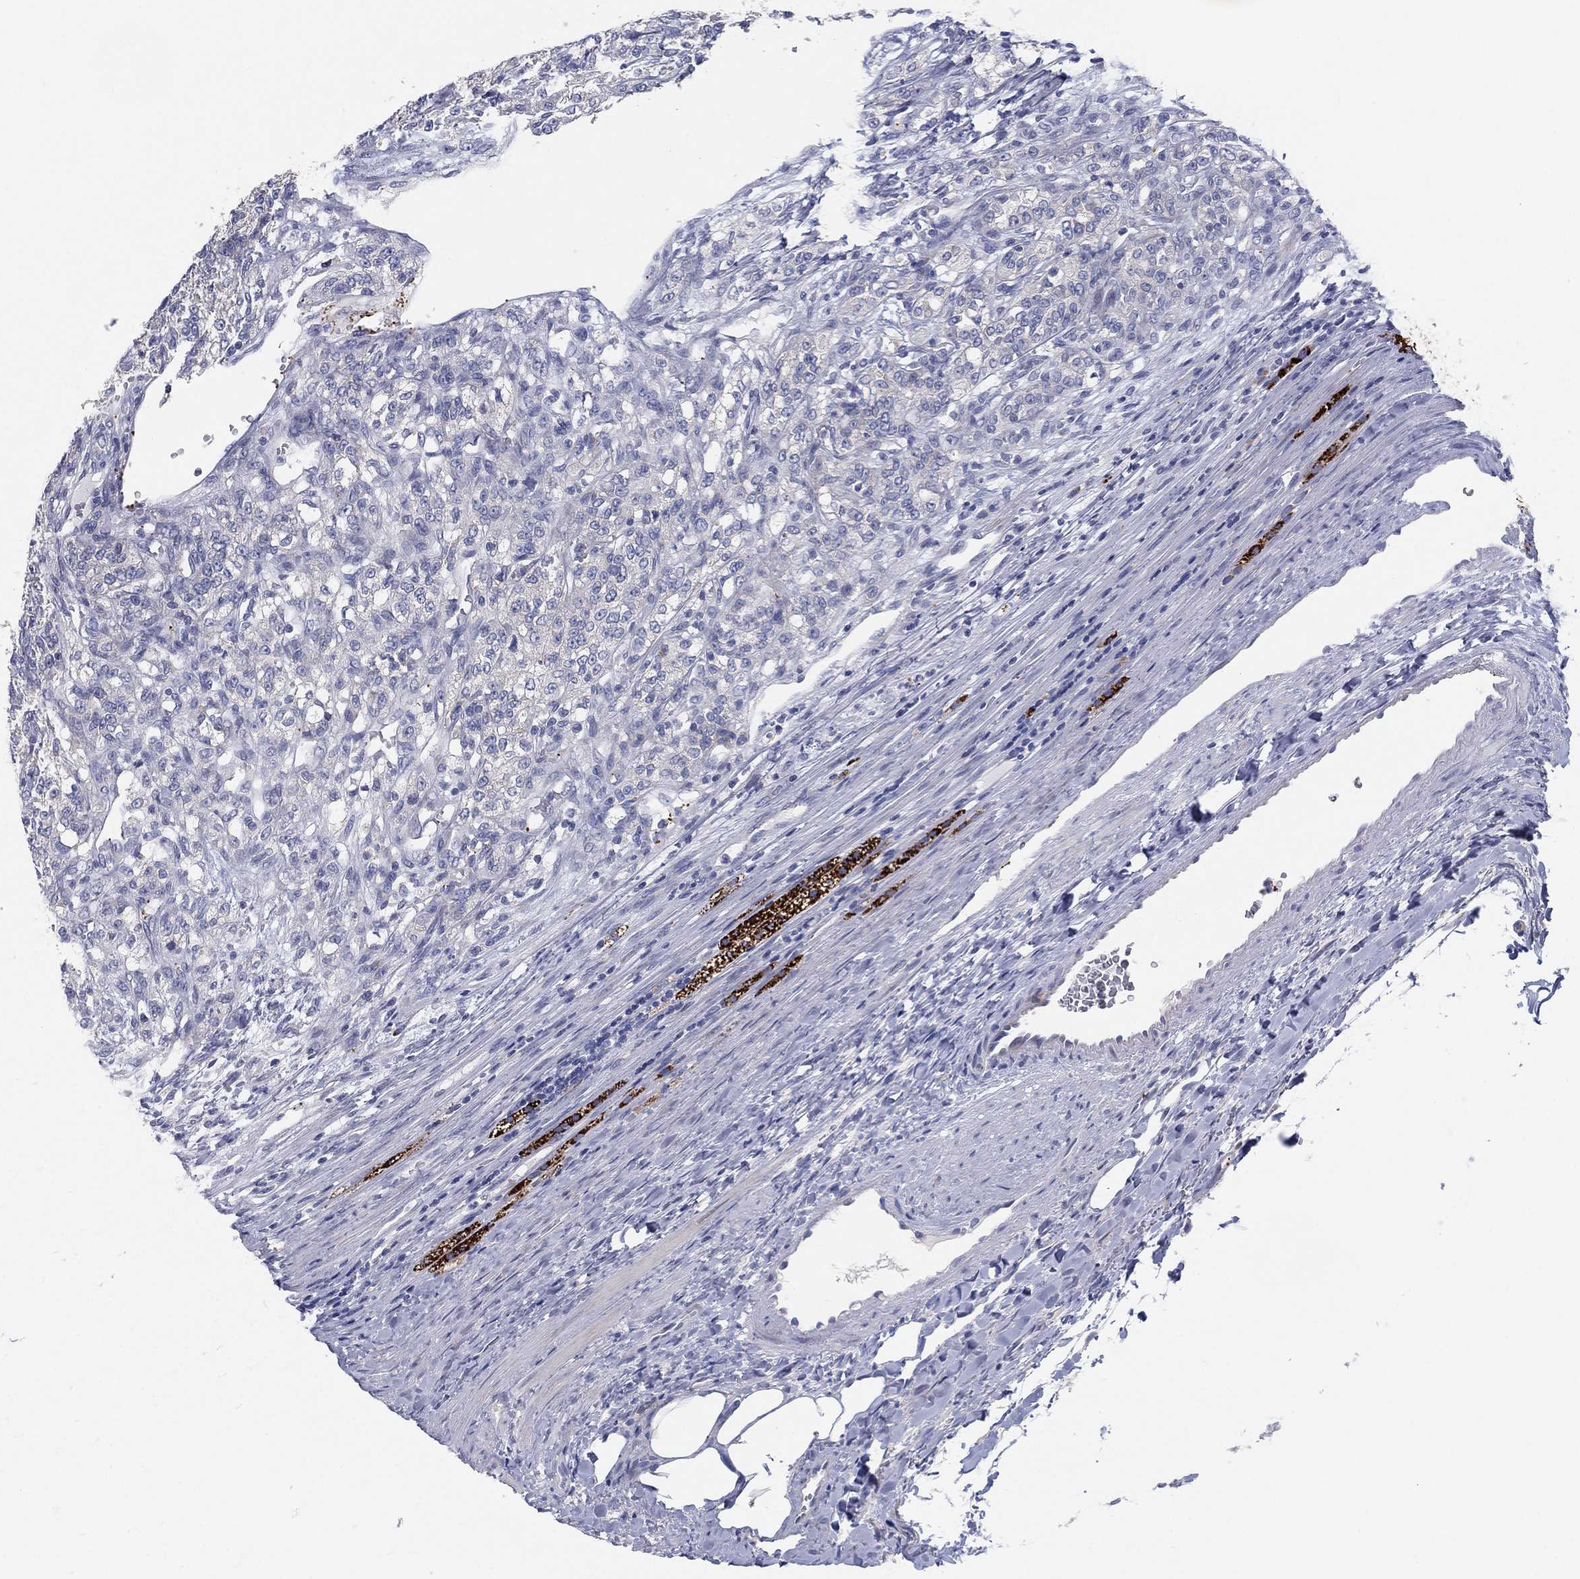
{"staining": {"intensity": "negative", "quantity": "none", "location": "none"}, "tissue": "renal cancer", "cell_type": "Tumor cells", "image_type": "cancer", "snomed": [{"axis": "morphology", "description": "Adenocarcinoma, NOS"}, {"axis": "topography", "description": "Kidney"}], "caption": "There is no significant expression in tumor cells of renal cancer.", "gene": "TMEM40", "patient": {"sex": "female", "age": 63}}